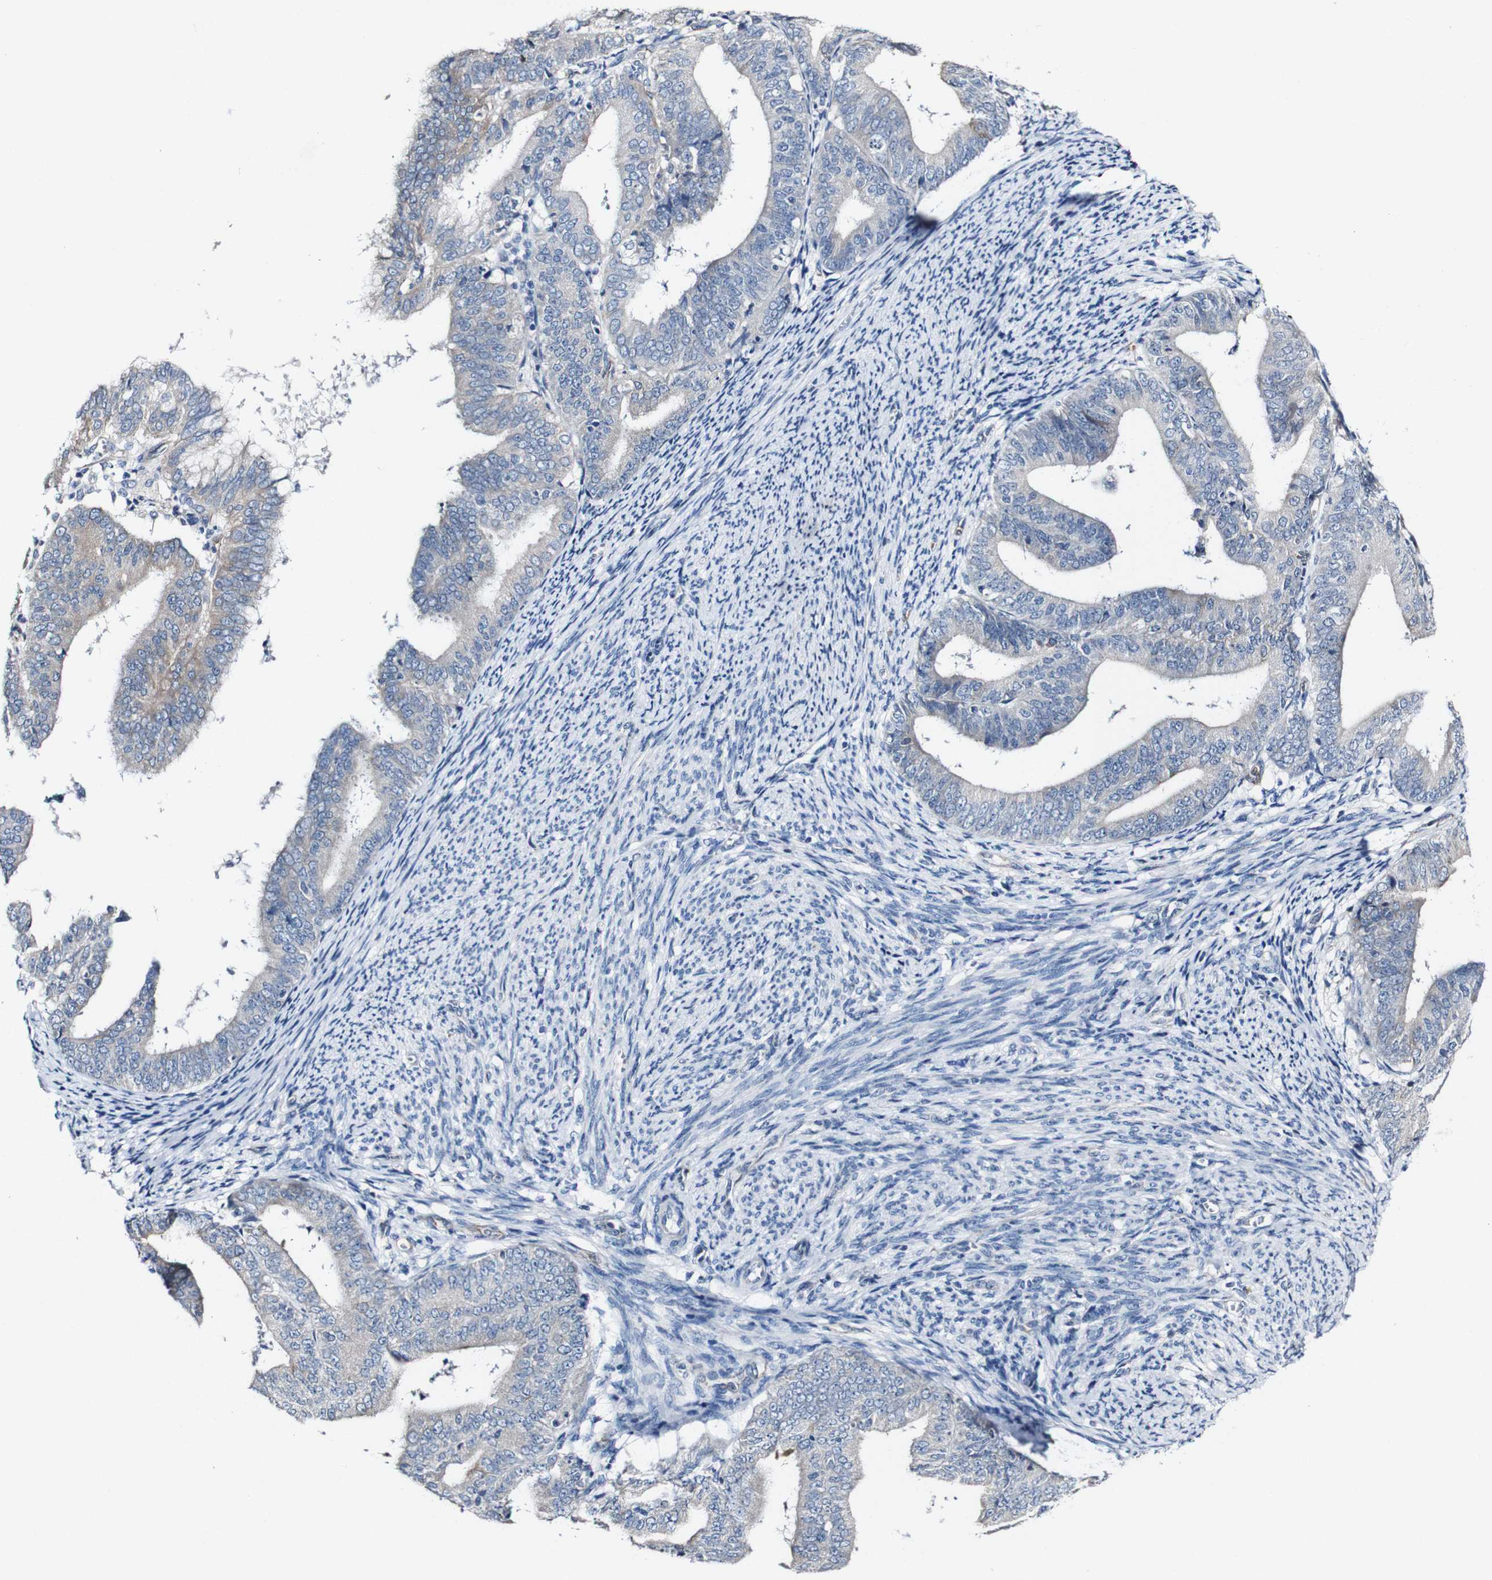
{"staining": {"intensity": "negative", "quantity": "none", "location": "none"}, "tissue": "endometrial cancer", "cell_type": "Tumor cells", "image_type": "cancer", "snomed": [{"axis": "morphology", "description": "Adenocarcinoma, NOS"}, {"axis": "topography", "description": "Endometrium"}], "caption": "Adenocarcinoma (endometrial) was stained to show a protein in brown. There is no significant staining in tumor cells.", "gene": "GRAMD1A", "patient": {"sex": "female", "age": 63}}